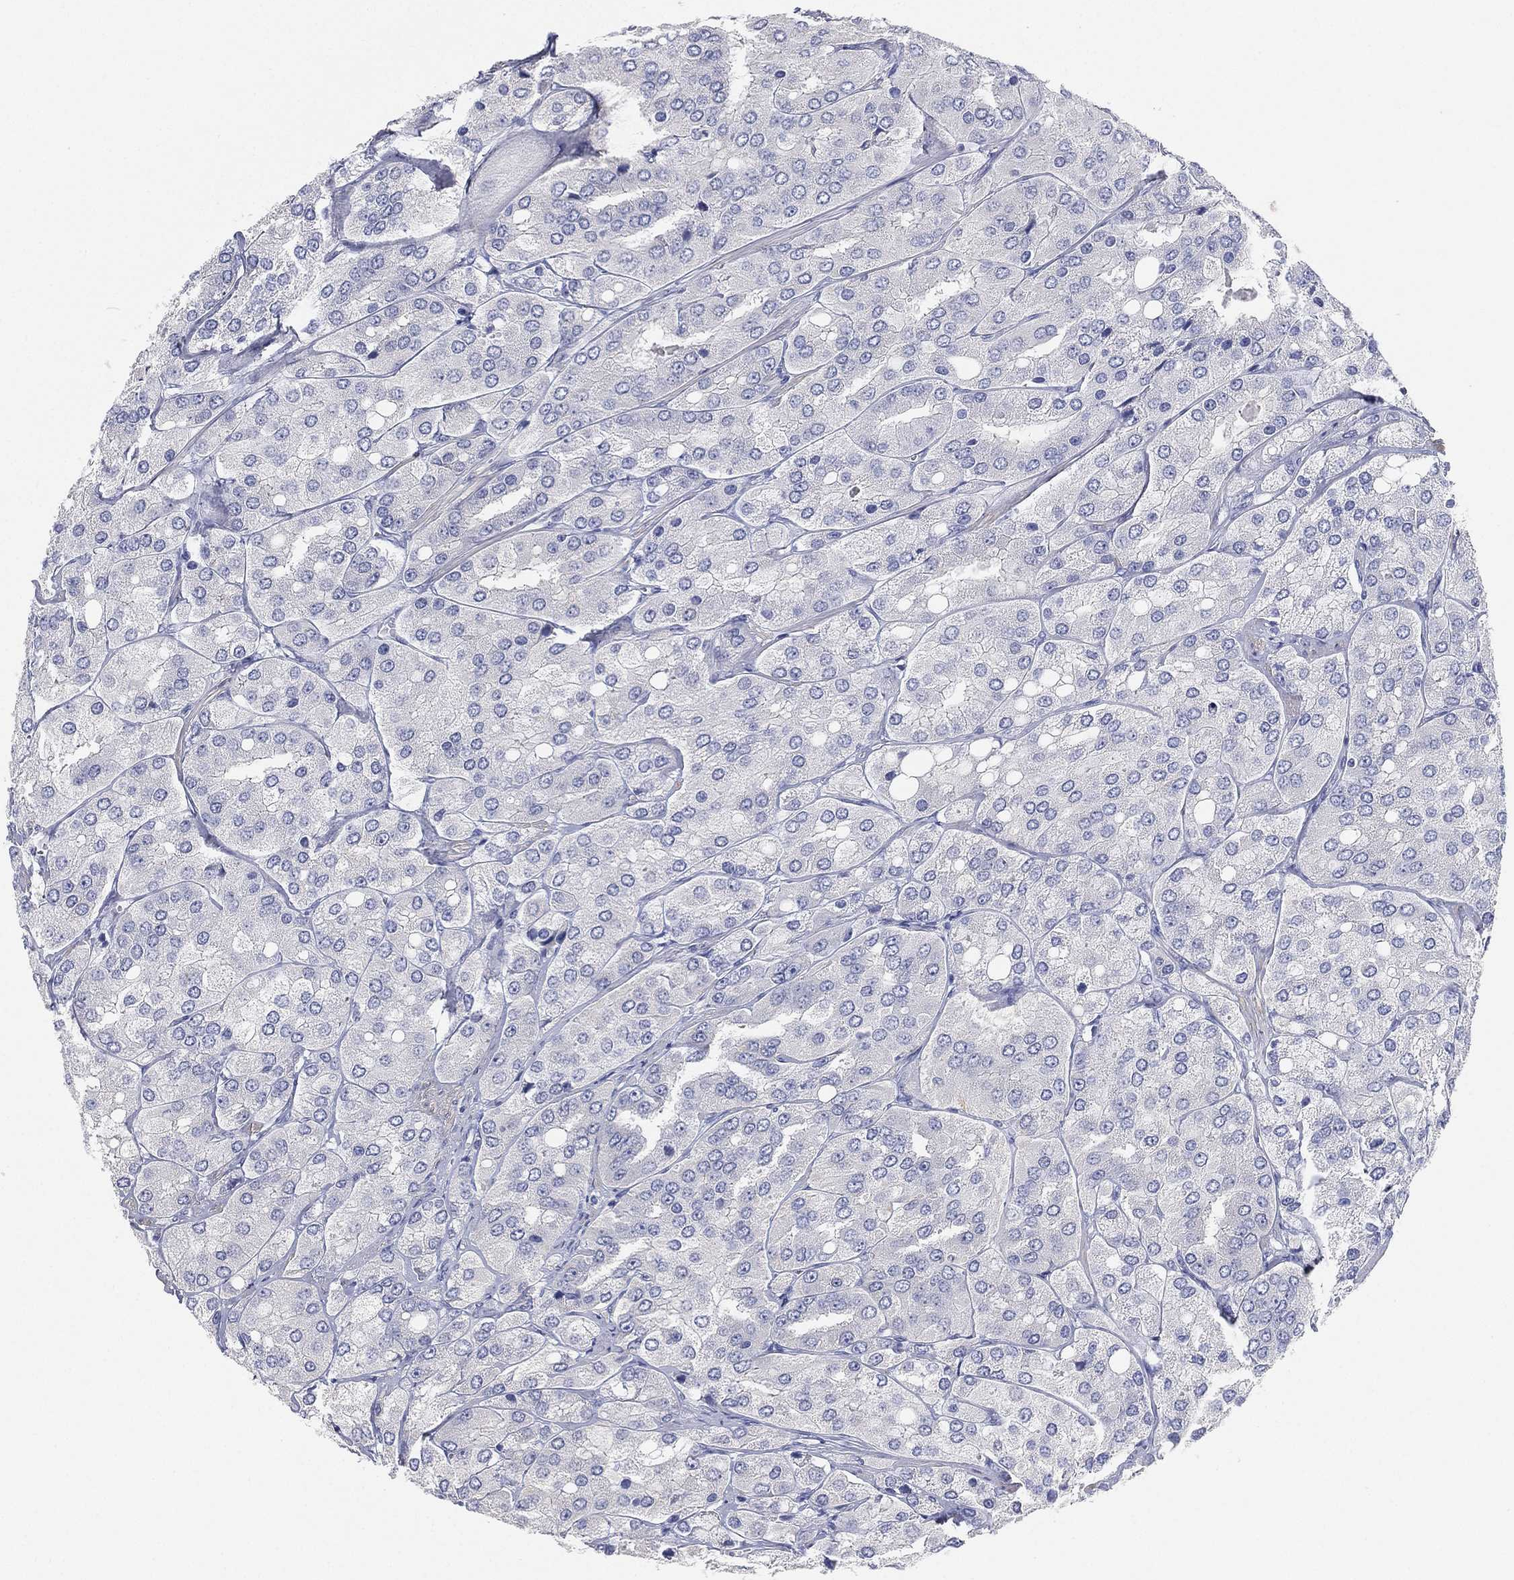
{"staining": {"intensity": "negative", "quantity": "none", "location": "none"}, "tissue": "prostate cancer", "cell_type": "Tumor cells", "image_type": "cancer", "snomed": [{"axis": "morphology", "description": "Adenocarcinoma, Low grade"}, {"axis": "topography", "description": "Prostate"}], "caption": "Immunohistochemistry of prostate adenocarcinoma (low-grade) demonstrates no staining in tumor cells.", "gene": "FAM187B", "patient": {"sex": "male", "age": 69}}